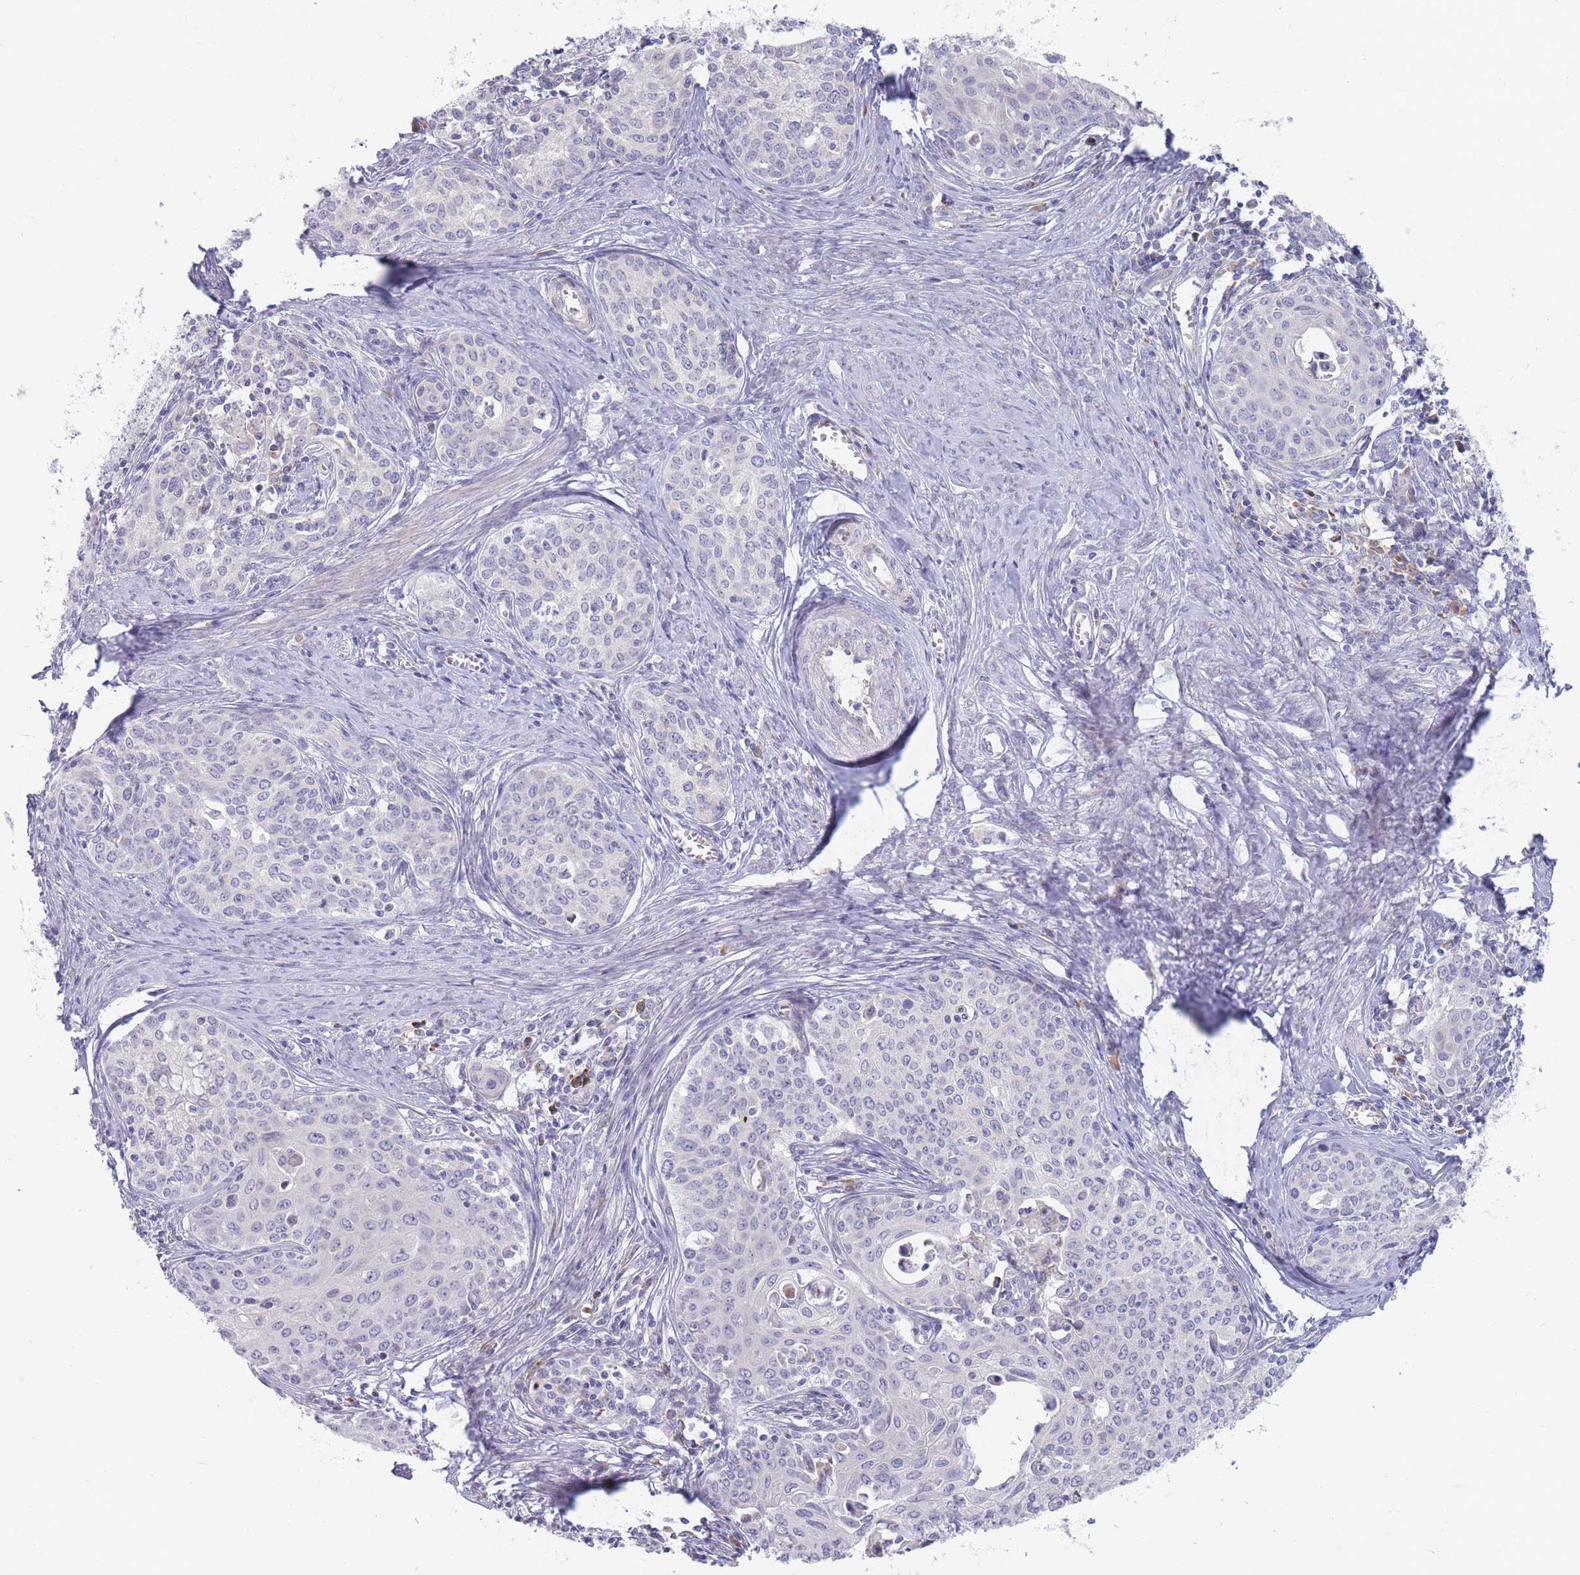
{"staining": {"intensity": "negative", "quantity": "none", "location": "none"}, "tissue": "cervical cancer", "cell_type": "Tumor cells", "image_type": "cancer", "snomed": [{"axis": "morphology", "description": "Squamous cell carcinoma, NOS"}, {"axis": "morphology", "description": "Adenocarcinoma, NOS"}, {"axis": "topography", "description": "Cervix"}], "caption": "Immunohistochemical staining of human cervical adenocarcinoma reveals no significant staining in tumor cells.", "gene": "SPATS1", "patient": {"sex": "female", "age": 52}}